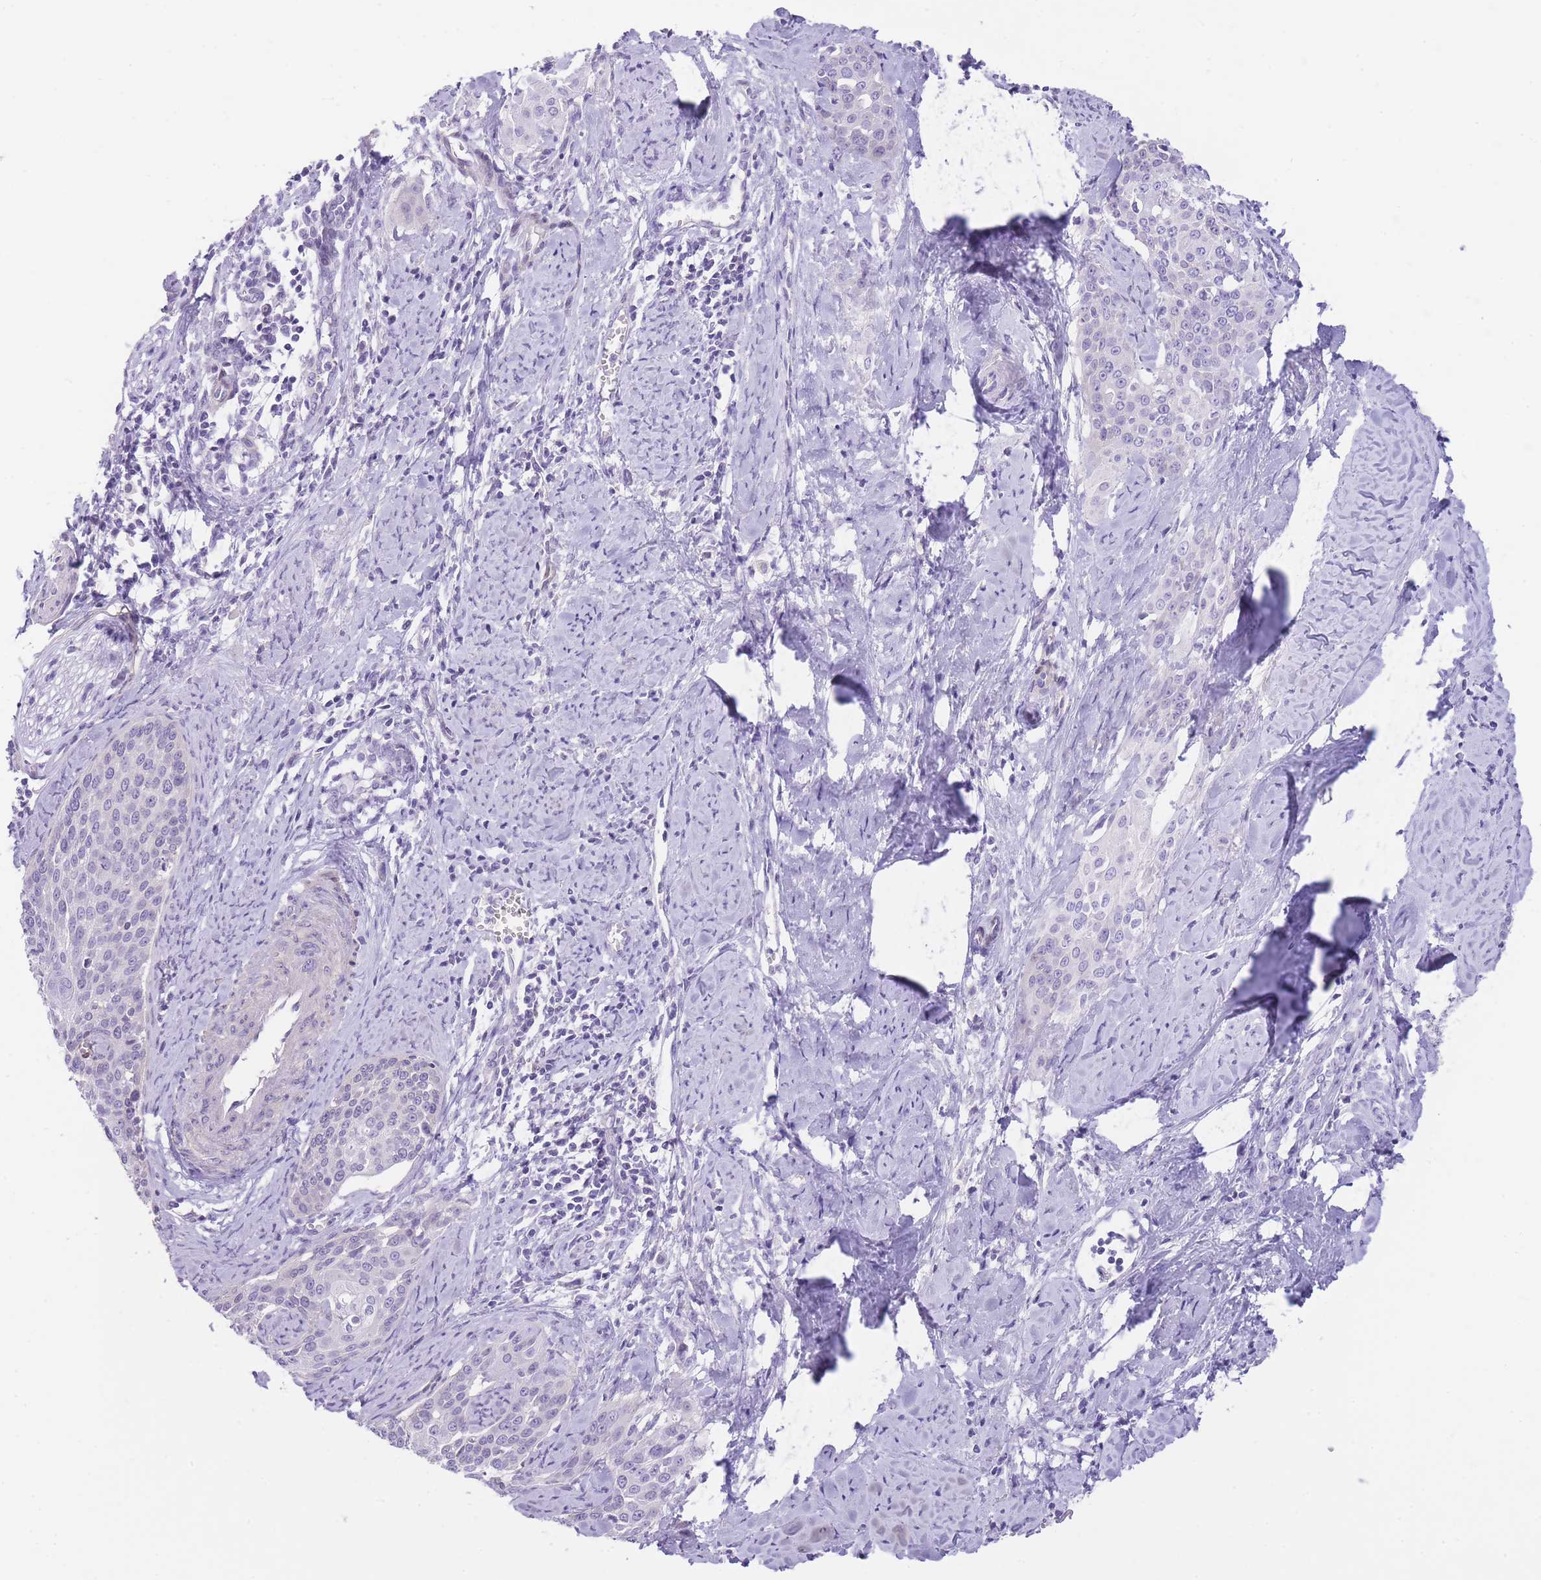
{"staining": {"intensity": "negative", "quantity": "none", "location": "none"}, "tissue": "cervical cancer", "cell_type": "Tumor cells", "image_type": "cancer", "snomed": [{"axis": "morphology", "description": "Squamous cell carcinoma, NOS"}, {"axis": "topography", "description": "Cervix"}], "caption": "The IHC photomicrograph has no significant positivity in tumor cells of cervical squamous cell carcinoma tissue.", "gene": "OR11H12", "patient": {"sex": "female", "age": 44}}